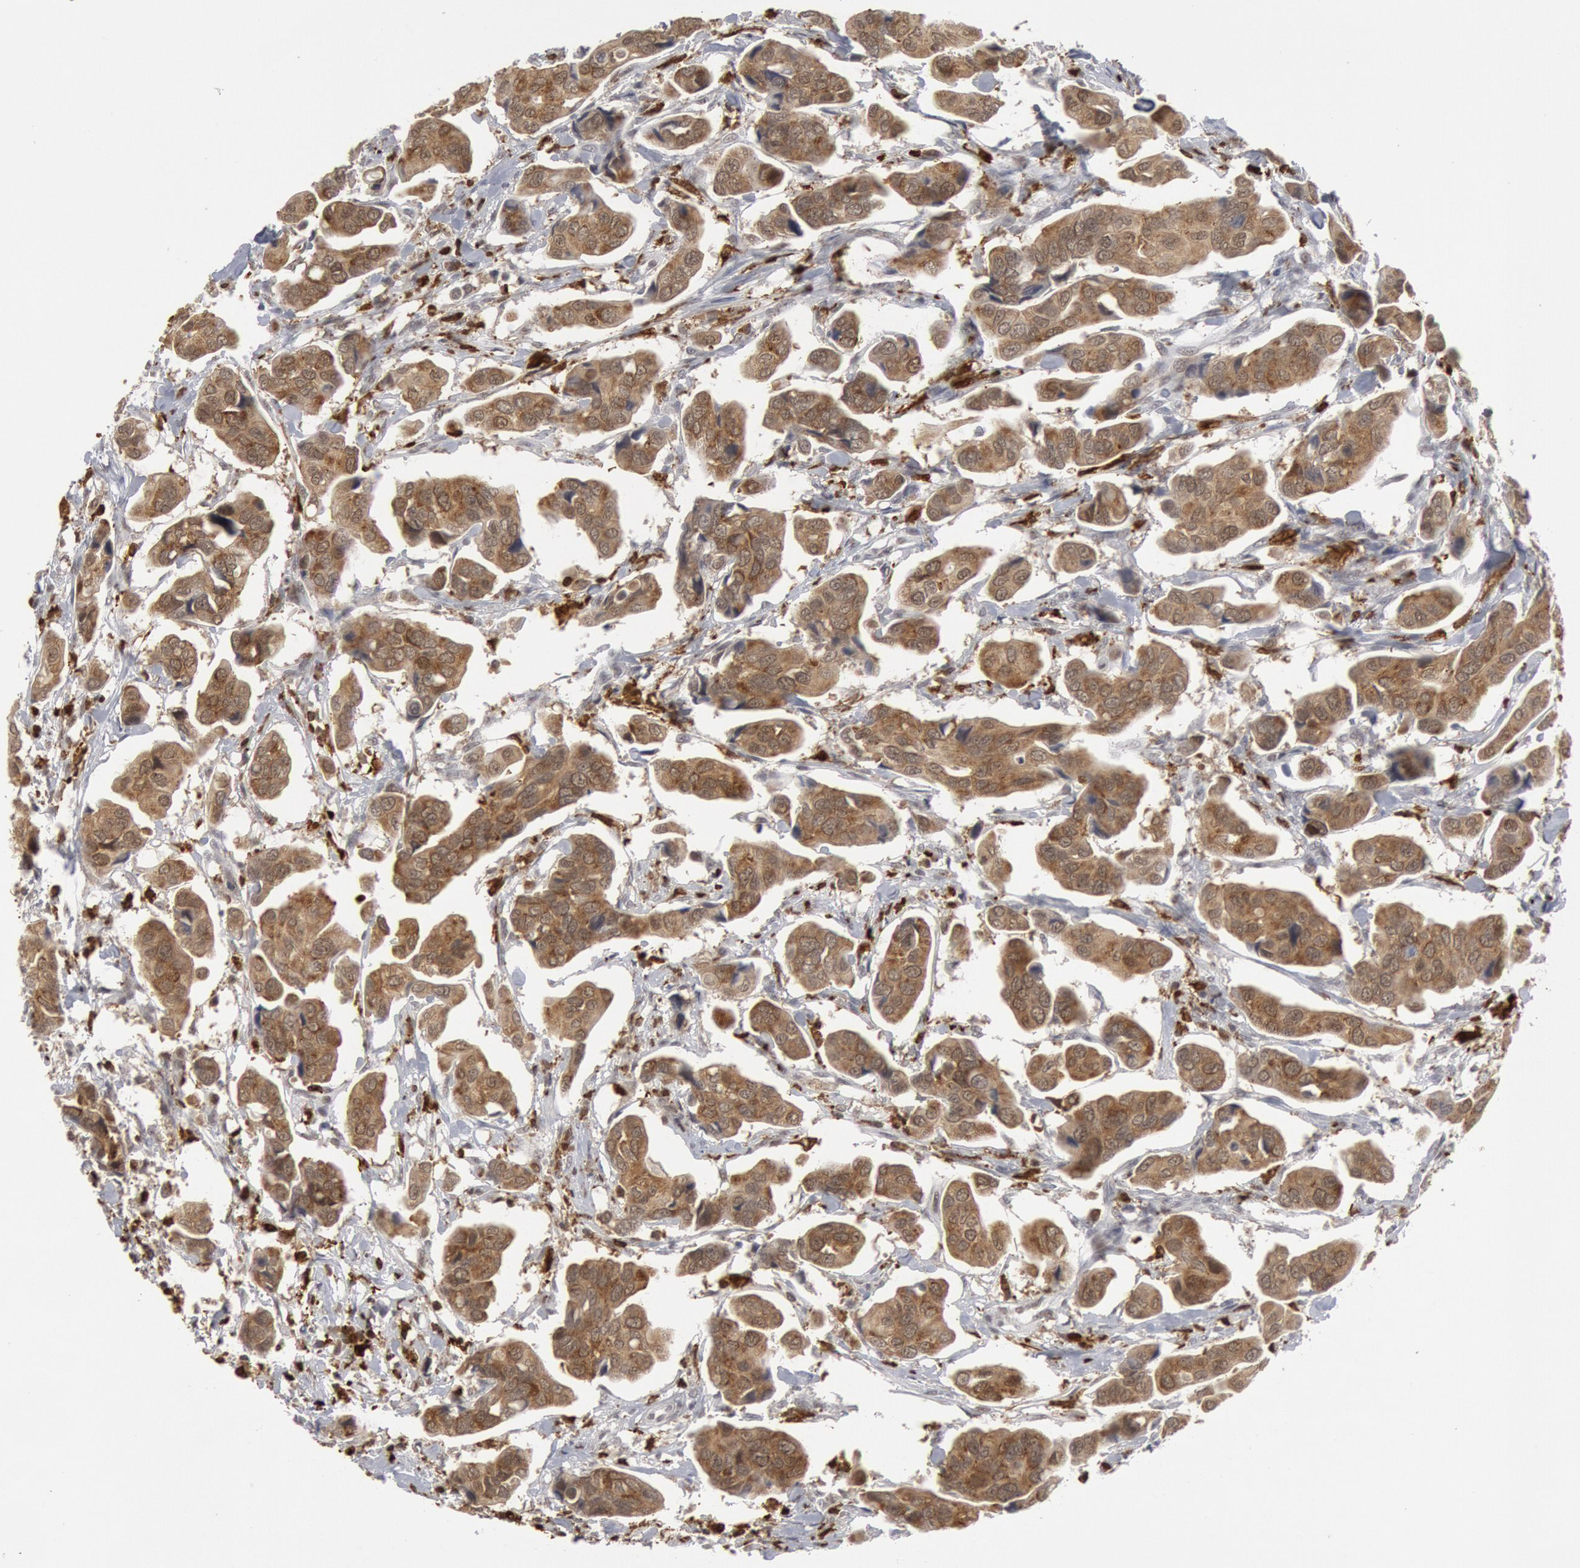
{"staining": {"intensity": "moderate", "quantity": ">75%", "location": "cytoplasmic/membranous,nuclear"}, "tissue": "urothelial cancer", "cell_type": "Tumor cells", "image_type": "cancer", "snomed": [{"axis": "morphology", "description": "Adenocarcinoma, NOS"}, {"axis": "topography", "description": "Urinary bladder"}], "caption": "Urothelial cancer was stained to show a protein in brown. There is medium levels of moderate cytoplasmic/membranous and nuclear positivity in about >75% of tumor cells.", "gene": "PTPN6", "patient": {"sex": "male", "age": 61}}